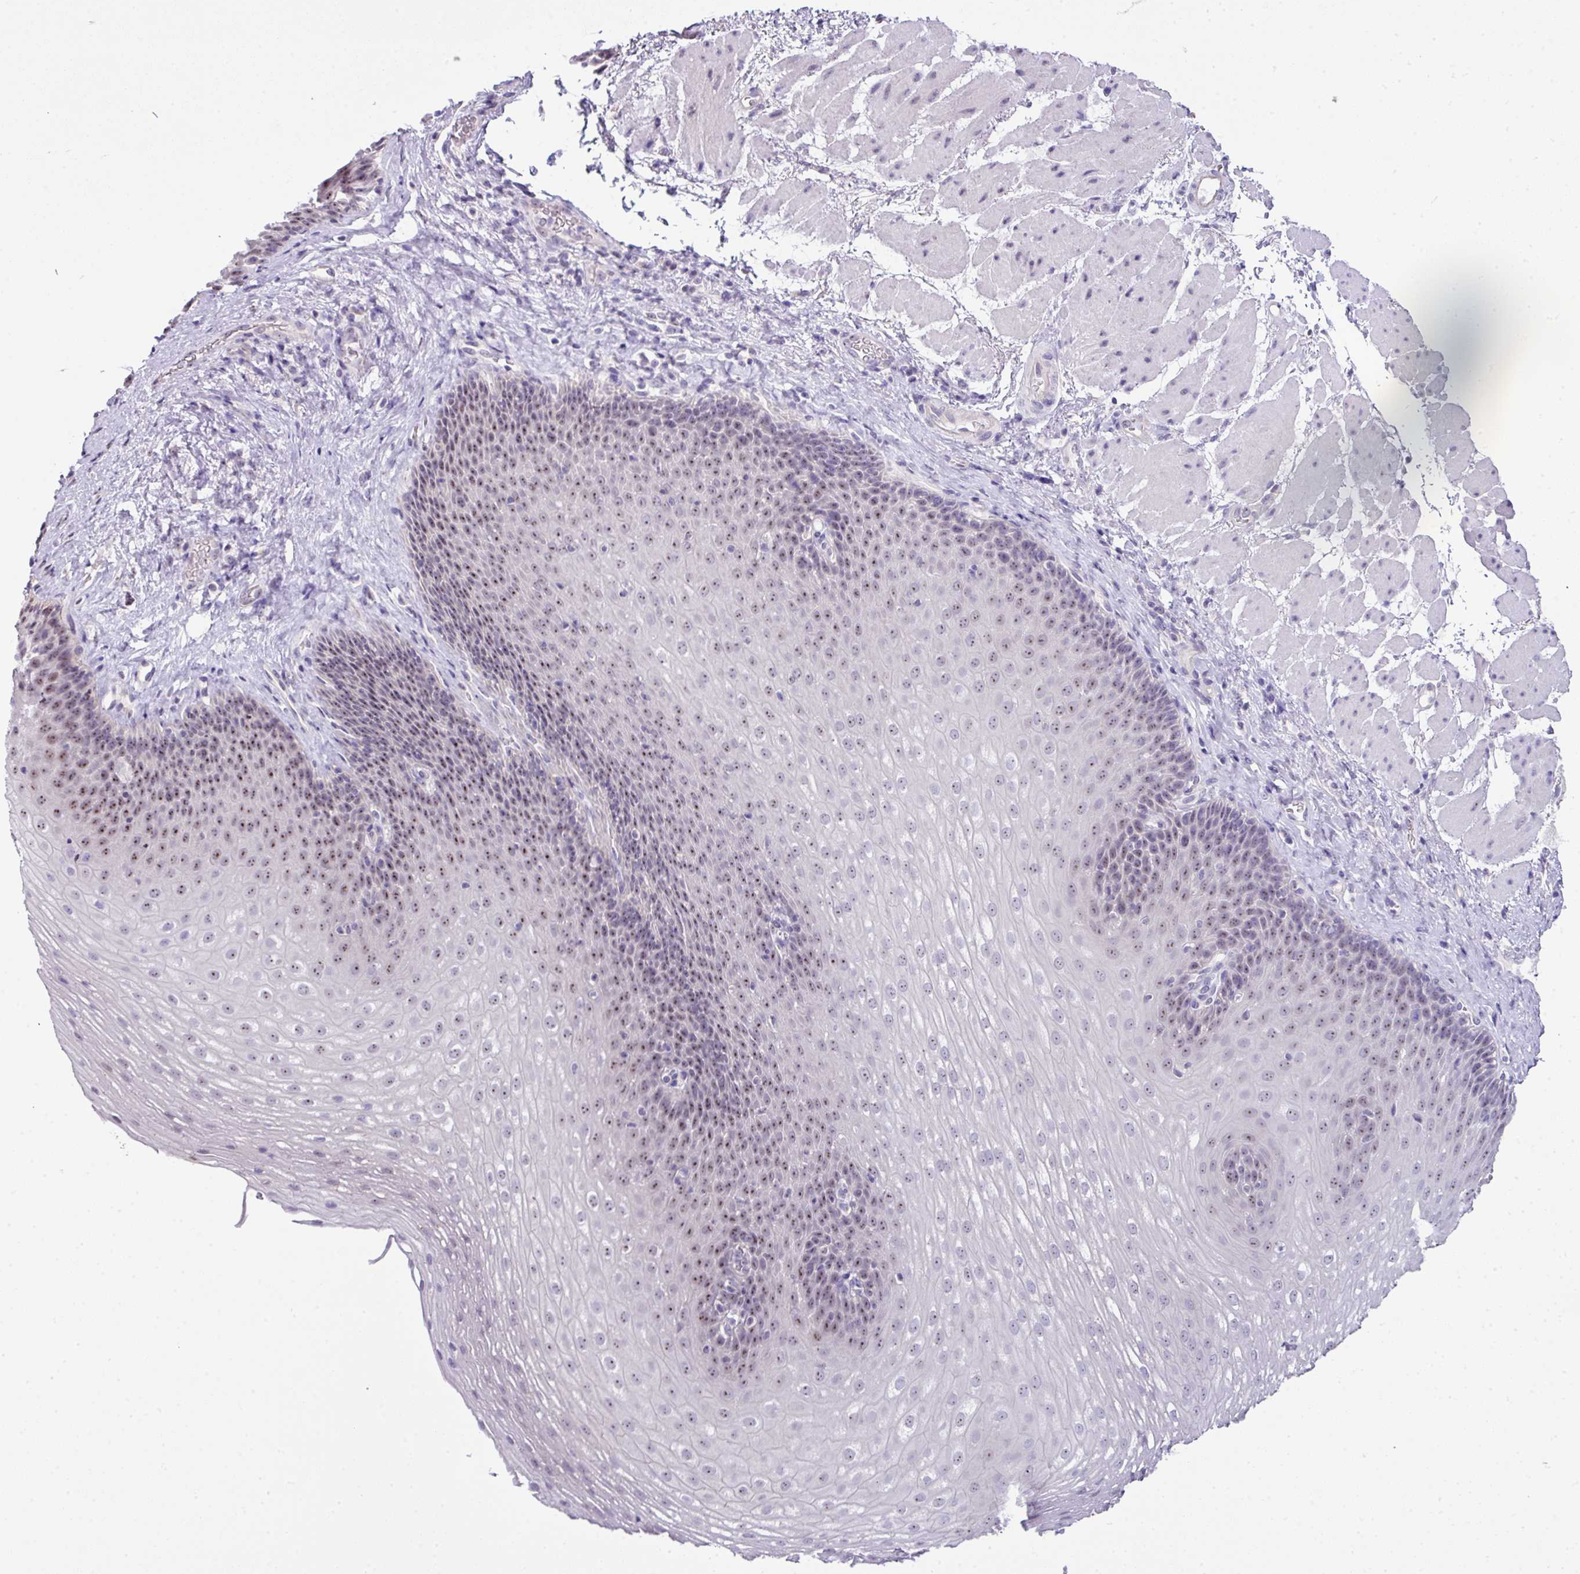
{"staining": {"intensity": "weak", "quantity": "25%-75%", "location": "nuclear"}, "tissue": "esophagus", "cell_type": "Squamous epithelial cells", "image_type": "normal", "snomed": [{"axis": "morphology", "description": "Normal tissue, NOS"}, {"axis": "topography", "description": "Esophagus"}], "caption": "Esophagus stained with immunohistochemistry reveals weak nuclear expression in about 25%-75% of squamous epithelial cells. The staining was performed using DAB (3,3'-diaminobenzidine), with brown indicating positive protein expression. Nuclei are stained blue with hematoxylin.", "gene": "GCG", "patient": {"sex": "female", "age": 66}}